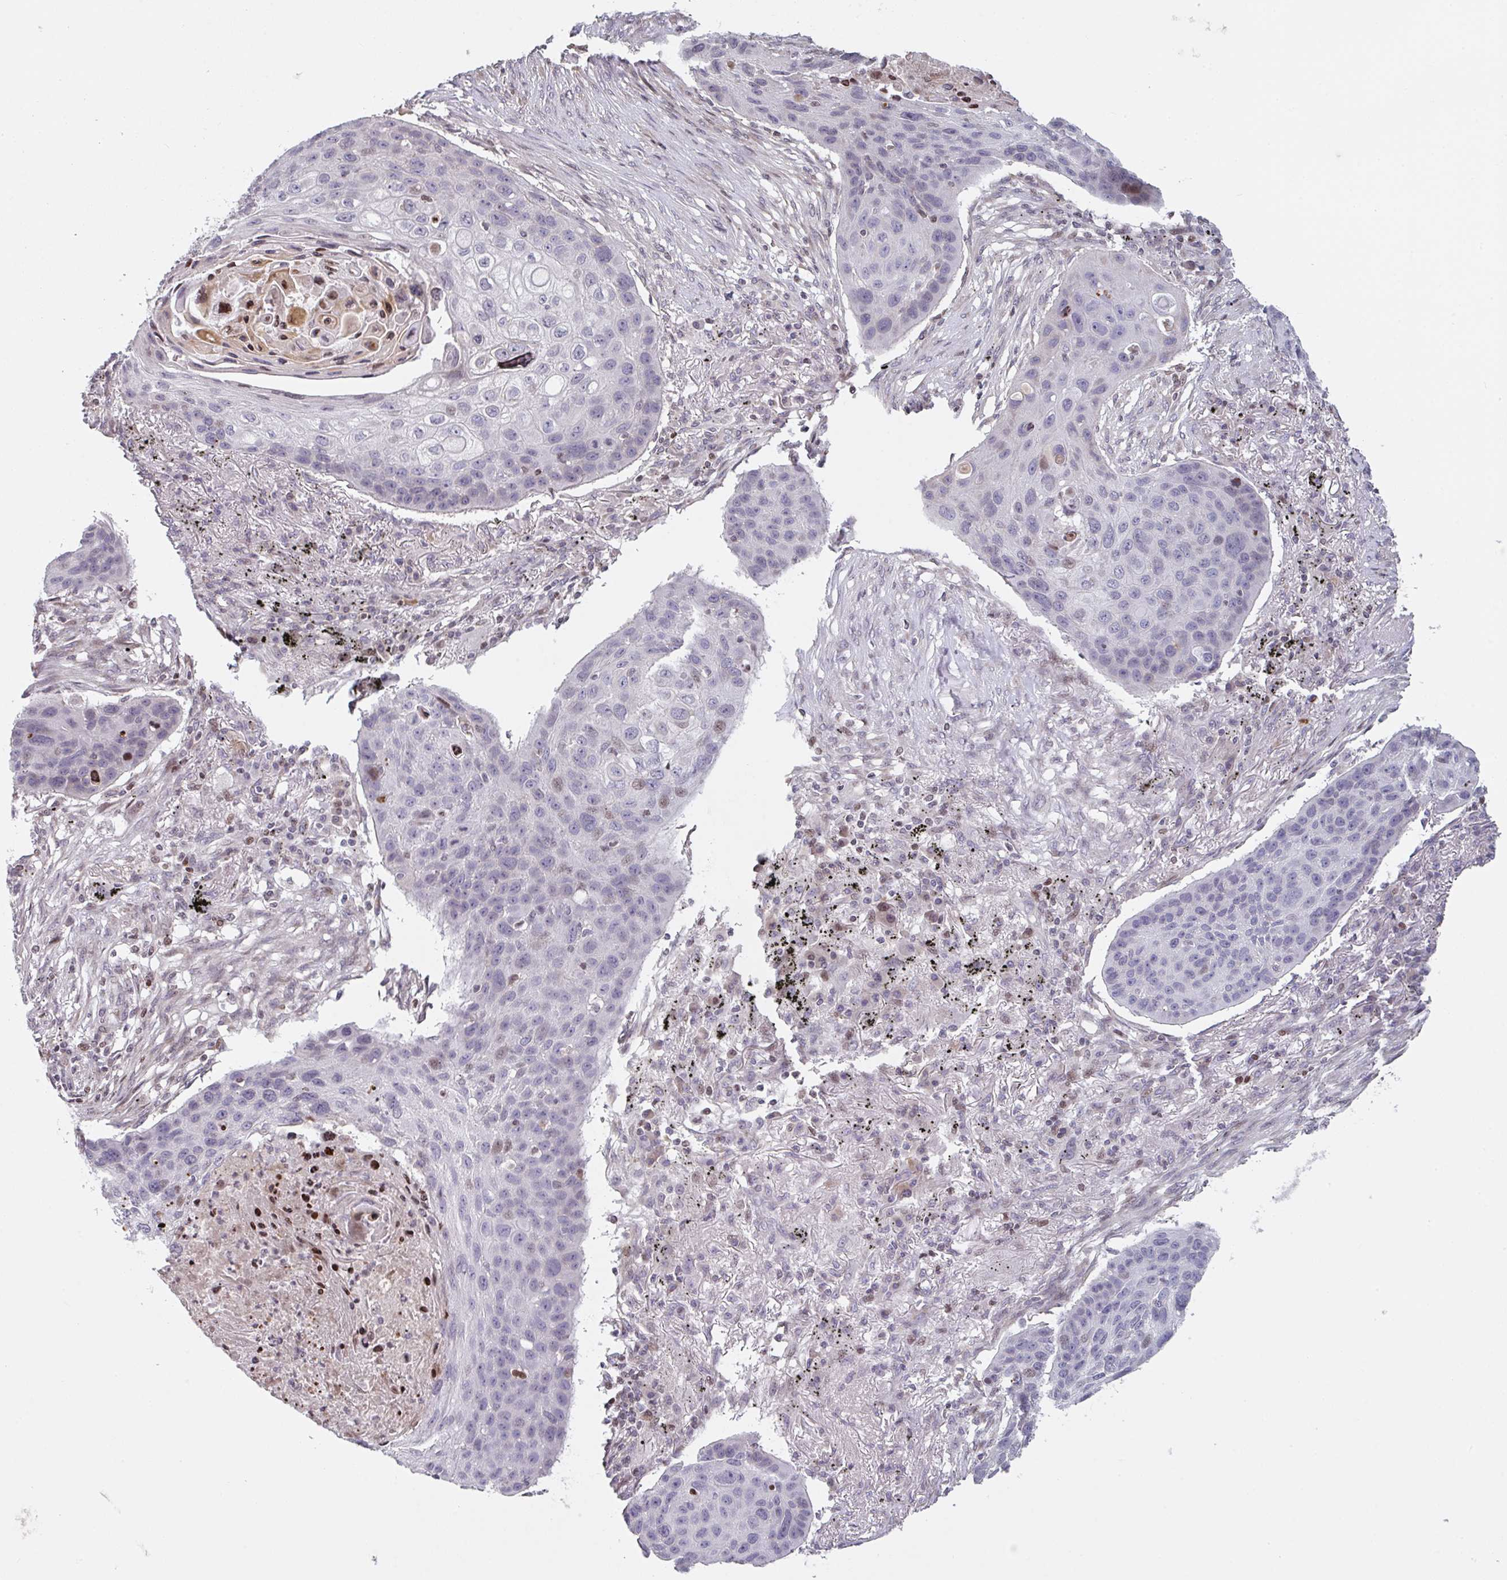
{"staining": {"intensity": "weak", "quantity": "<25%", "location": "nuclear"}, "tissue": "lung cancer", "cell_type": "Tumor cells", "image_type": "cancer", "snomed": [{"axis": "morphology", "description": "Squamous cell carcinoma, NOS"}, {"axis": "topography", "description": "Lung"}], "caption": "Tumor cells are negative for protein expression in human lung squamous cell carcinoma.", "gene": "PCDHB8", "patient": {"sex": "female", "age": 63}}